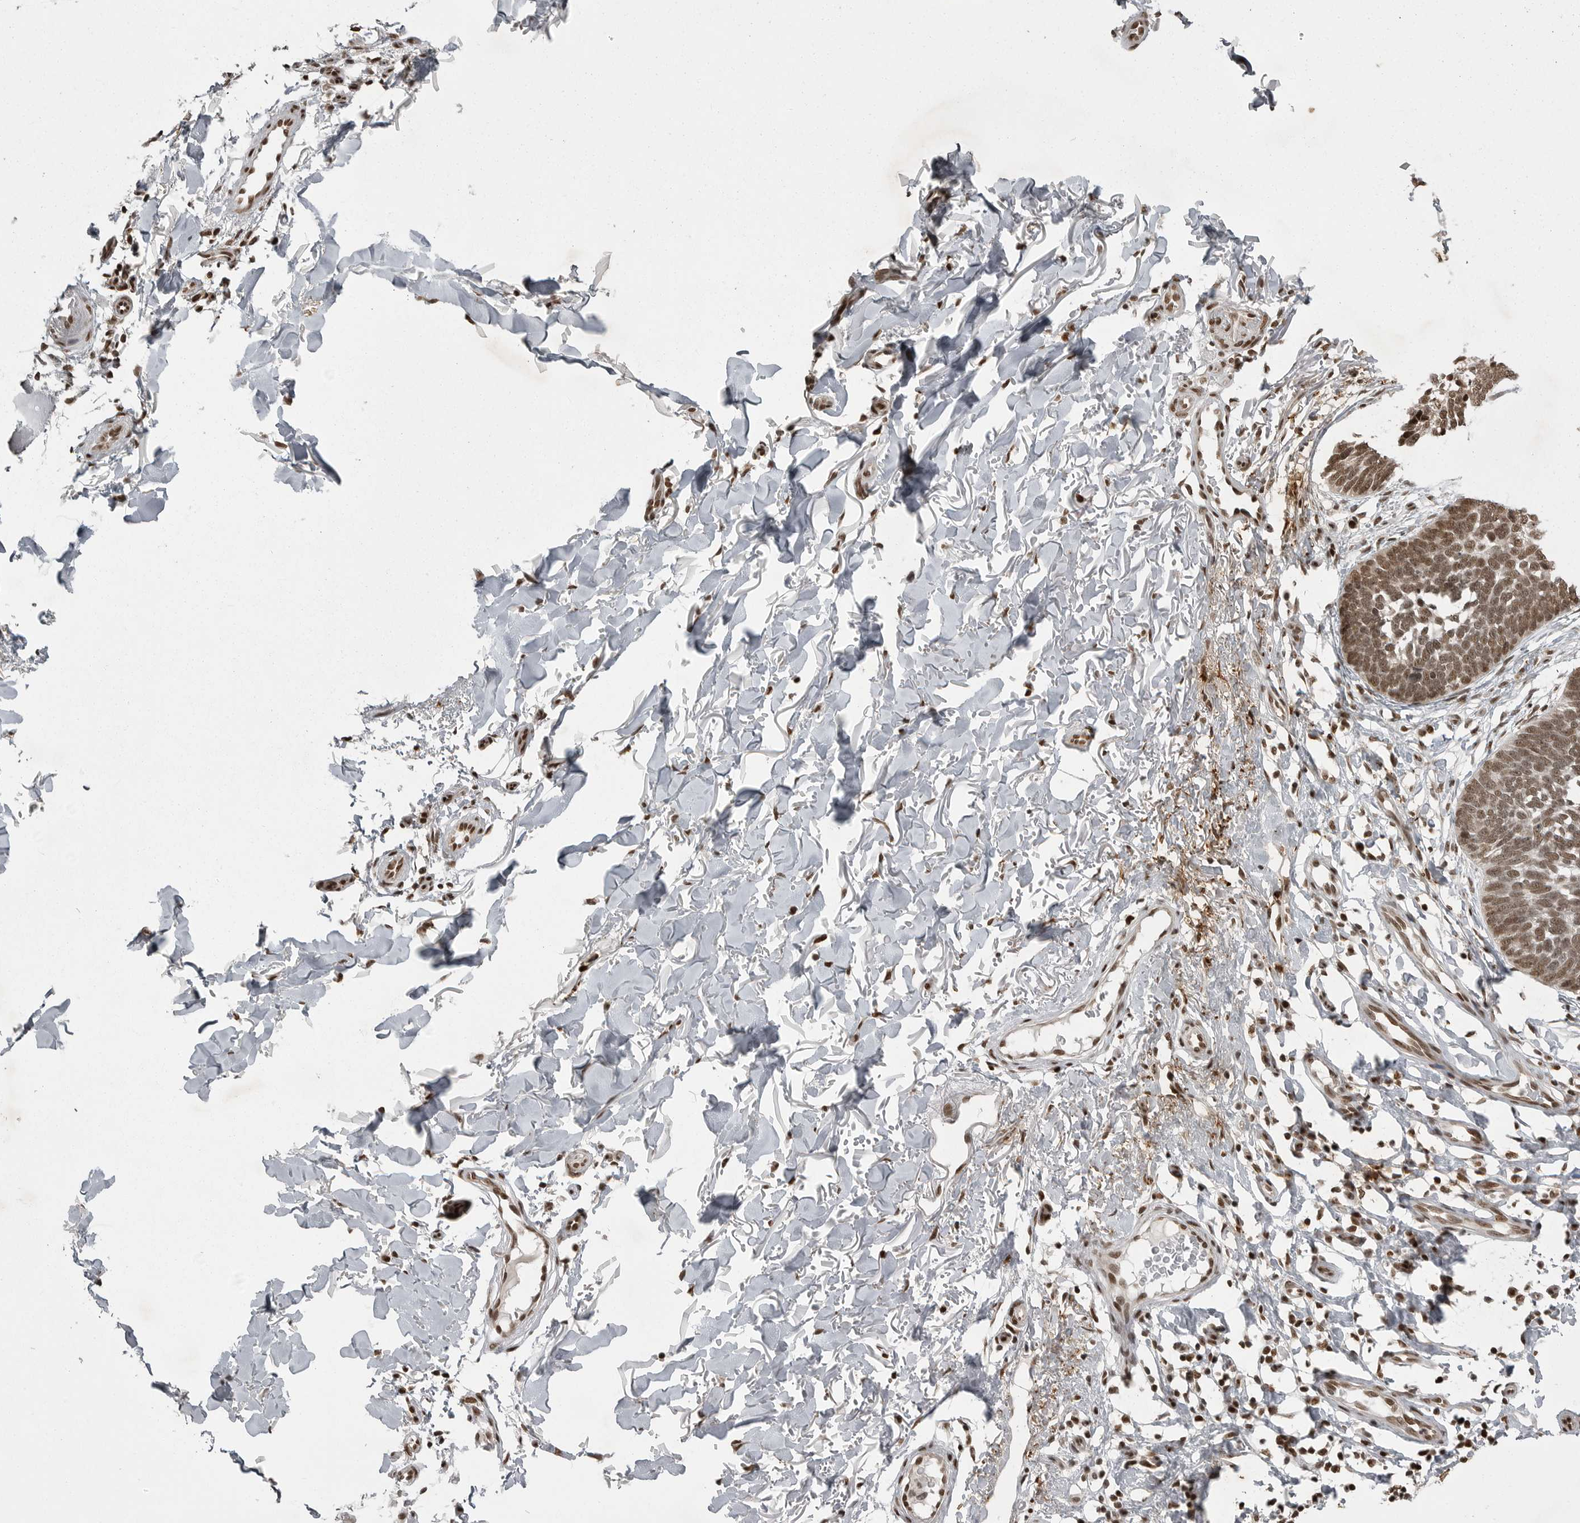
{"staining": {"intensity": "moderate", "quantity": ">75%", "location": "nuclear"}, "tissue": "skin cancer", "cell_type": "Tumor cells", "image_type": "cancer", "snomed": [{"axis": "morphology", "description": "Normal tissue, NOS"}, {"axis": "morphology", "description": "Basal cell carcinoma"}, {"axis": "topography", "description": "Skin"}], "caption": "Skin basal cell carcinoma stained for a protein (brown) displays moderate nuclear positive positivity in about >75% of tumor cells.", "gene": "YAF2", "patient": {"sex": "male", "age": 77}}